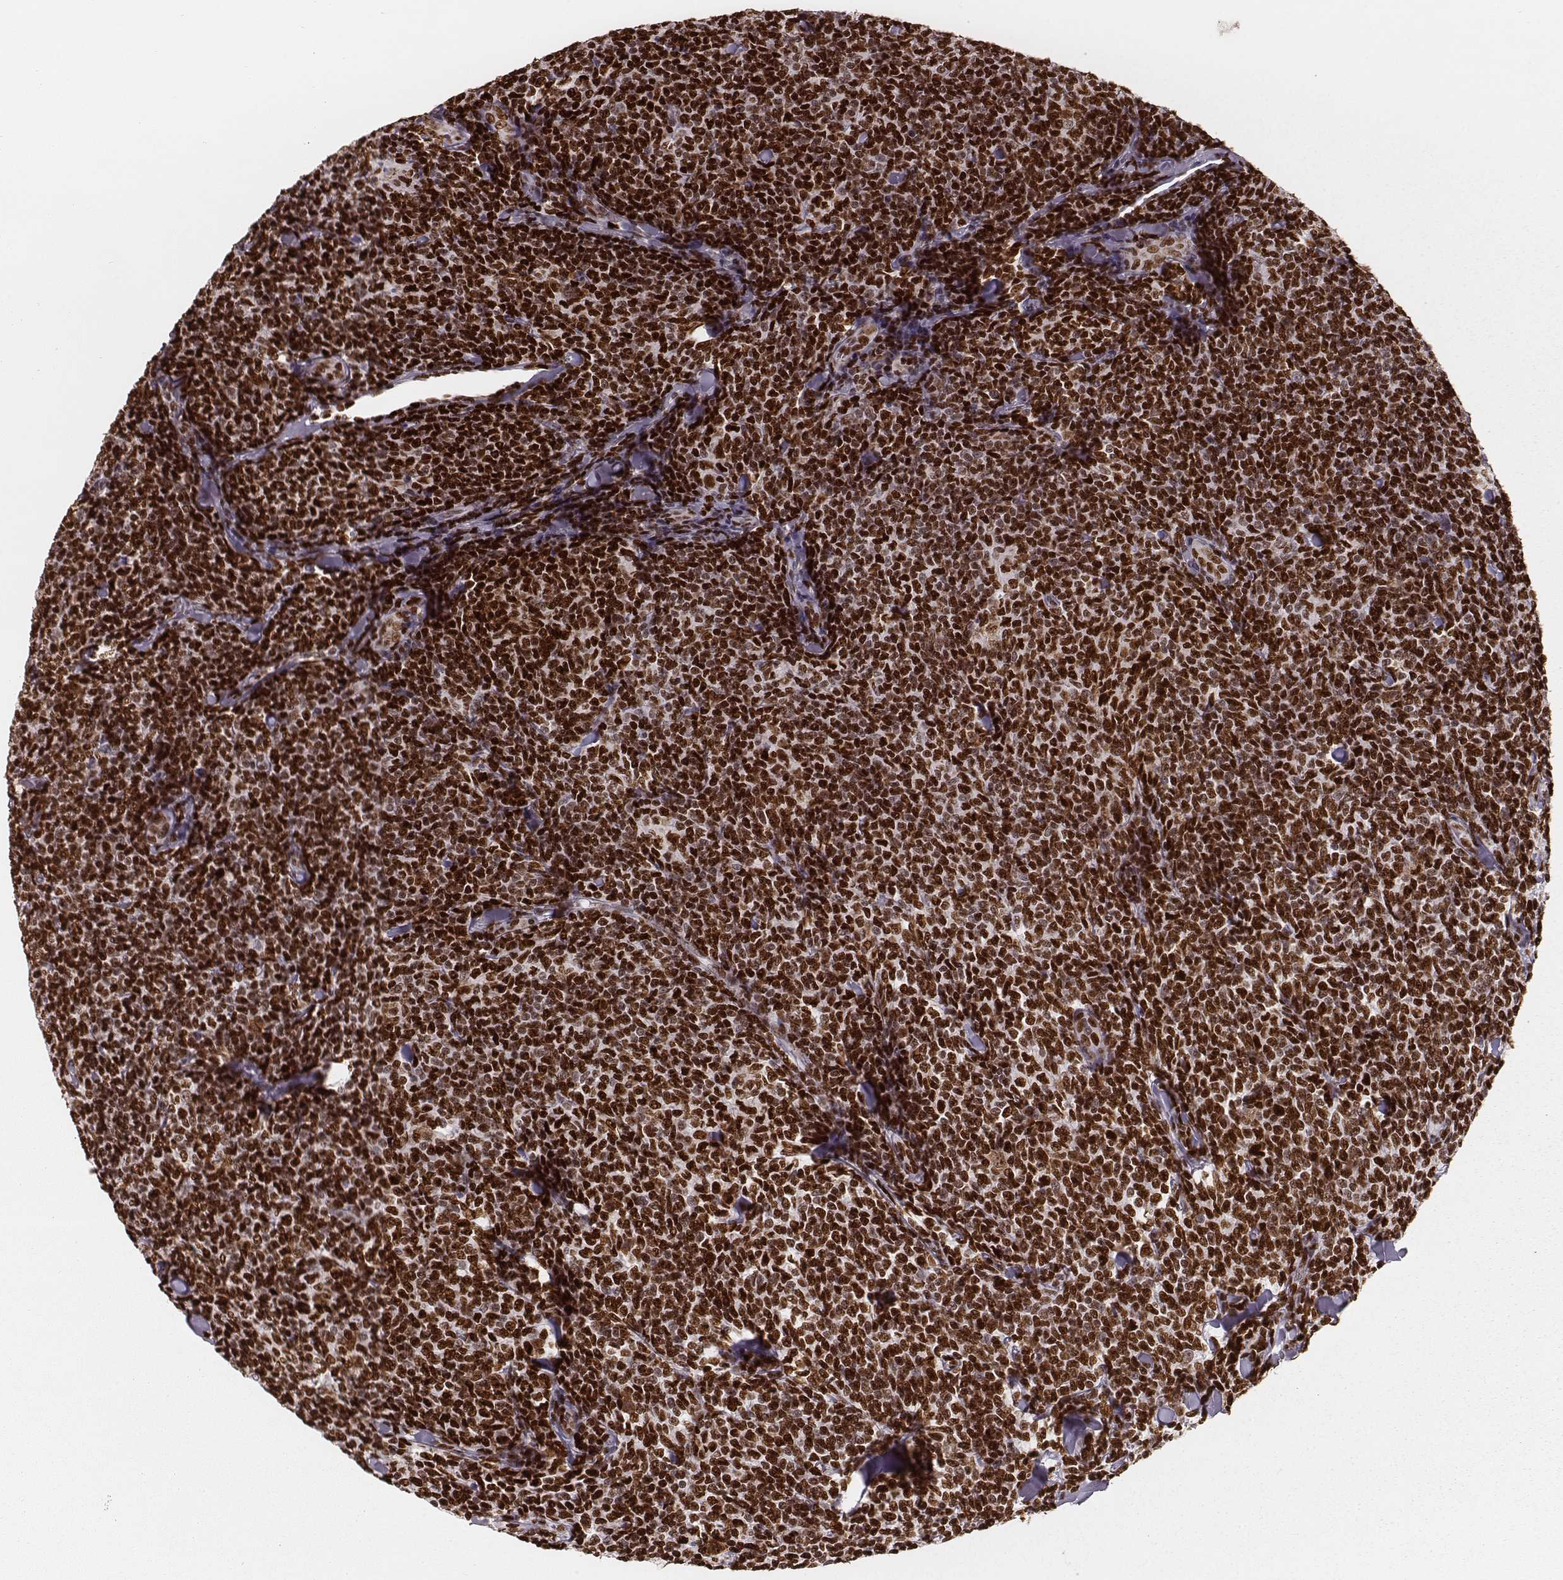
{"staining": {"intensity": "strong", "quantity": ">75%", "location": "nuclear"}, "tissue": "lymphoma", "cell_type": "Tumor cells", "image_type": "cancer", "snomed": [{"axis": "morphology", "description": "Malignant lymphoma, non-Hodgkin's type, Low grade"}, {"axis": "topography", "description": "Lymph node"}], "caption": "Immunohistochemical staining of lymphoma demonstrates high levels of strong nuclear protein positivity in approximately >75% of tumor cells.", "gene": "PARP1", "patient": {"sex": "female", "age": 56}}